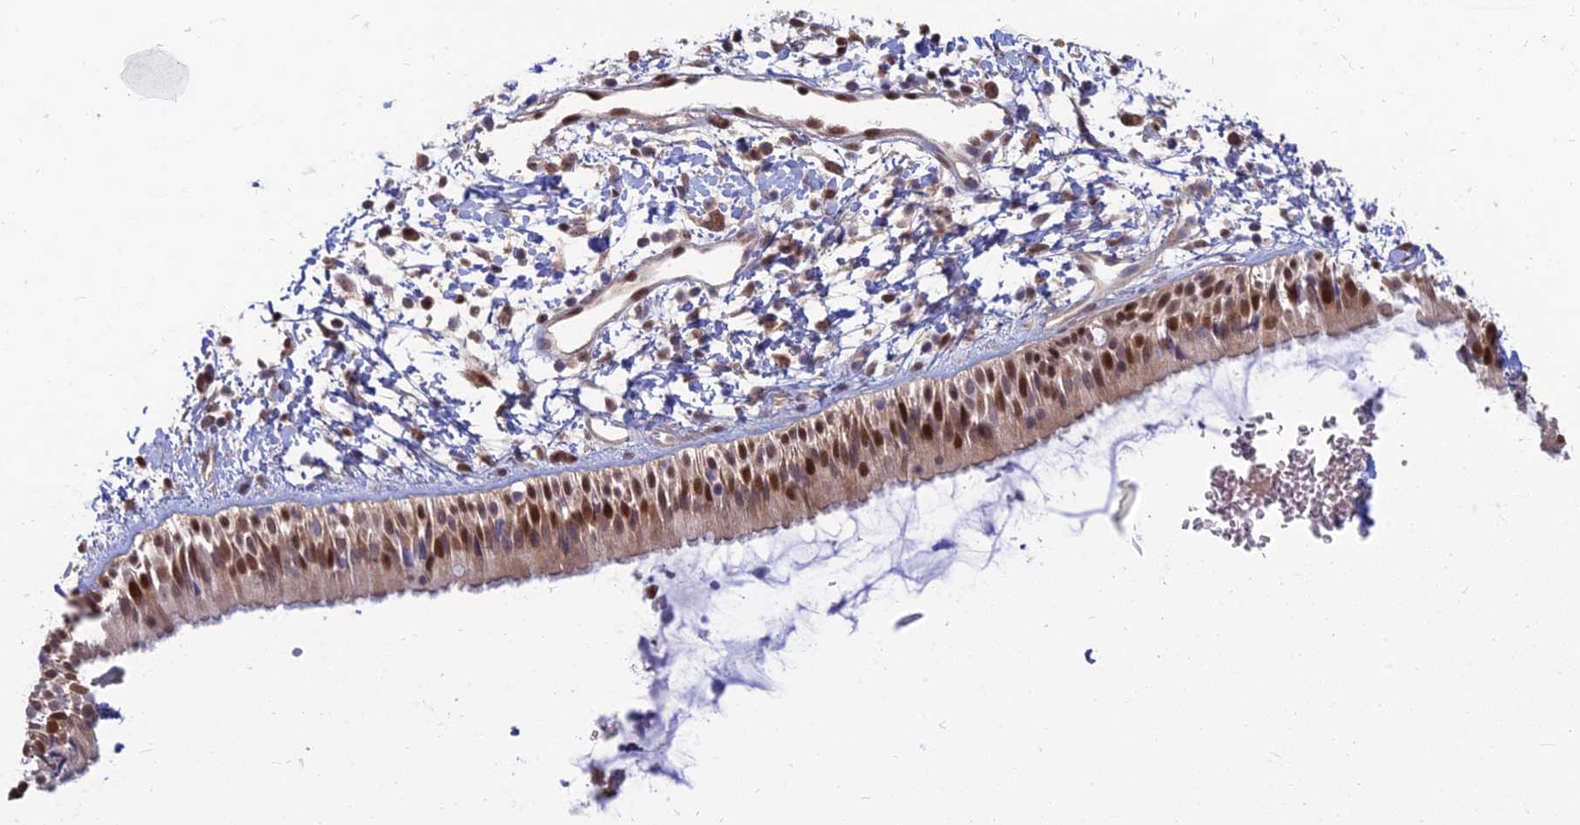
{"staining": {"intensity": "moderate", "quantity": ">75%", "location": "cytoplasmic/membranous,nuclear"}, "tissue": "nasopharynx", "cell_type": "Respiratory epithelial cells", "image_type": "normal", "snomed": [{"axis": "morphology", "description": "Normal tissue, NOS"}, {"axis": "topography", "description": "Nasopharynx"}], "caption": "This image exhibits unremarkable nasopharynx stained with immunohistochemistry to label a protein in brown. The cytoplasmic/membranous,nuclear of respiratory epithelial cells show moderate positivity for the protein. Nuclei are counter-stained blue.", "gene": "DNPEP", "patient": {"sex": "male", "age": 22}}